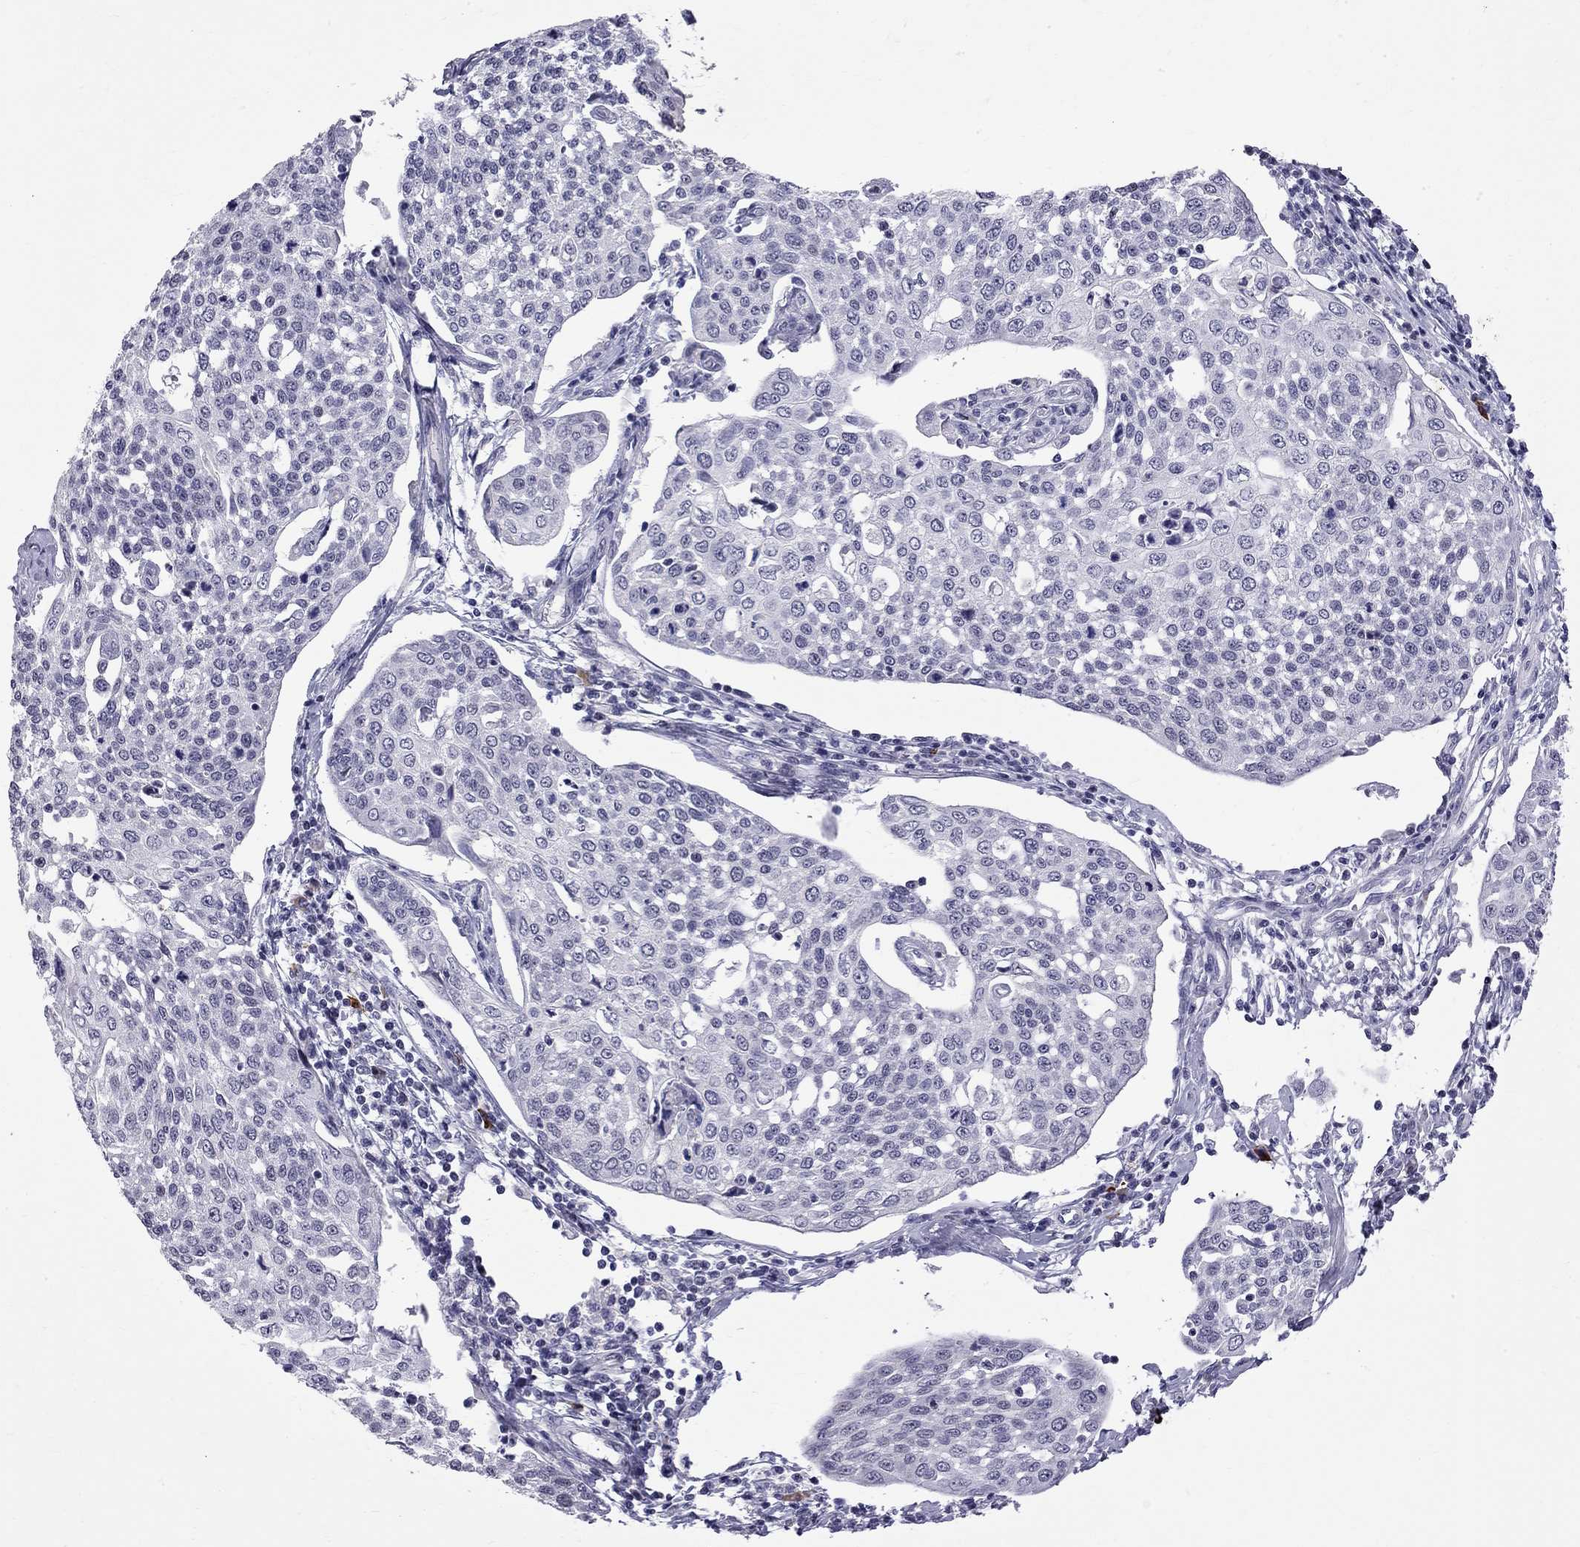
{"staining": {"intensity": "negative", "quantity": "none", "location": "none"}, "tissue": "cervical cancer", "cell_type": "Tumor cells", "image_type": "cancer", "snomed": [{"axis": "morphology", "description": "Squamous cell carcinoma, NOS"}, {"axis": "topography", "description": "Cervix"}], "caption": "Immunohistochemistry micrograph of neoplastic tissue: human cervical cancer stained with DAB (3,3'-diaminobenzidine) reveals no significant protein staining in tumor cells.", "gene": "RTL9", "patient": {"sex": "female", "age": 34}}